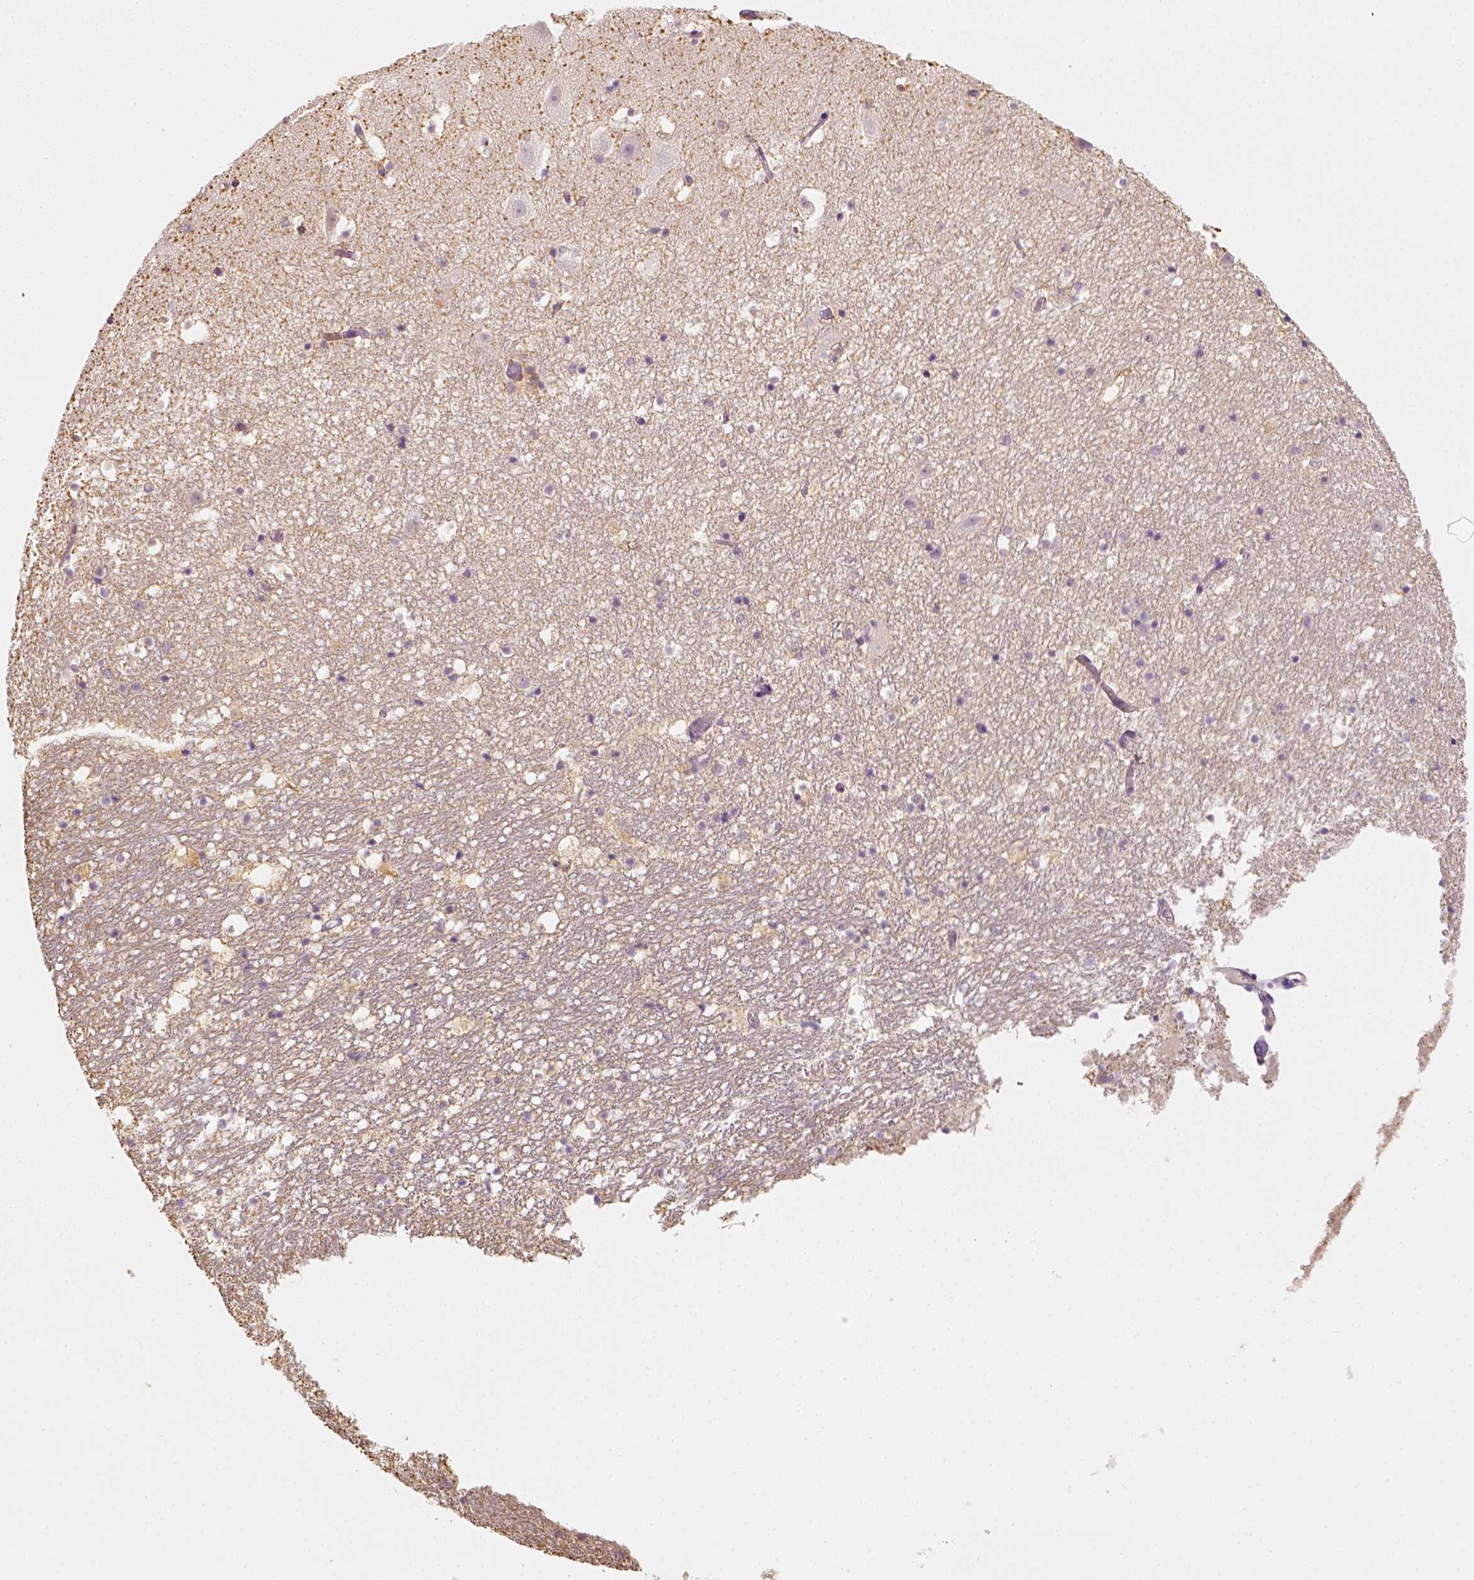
{"staining": {"intensity": "moderate", "quantity": "<25%", "location": "cytoplasmic/membranous"}, "tissue": "hippocampus", "cell_type": "Glial cells", "image_type": "normal", "snomed": [{"axis": "morphology", "description": "Normal tissue, NOS"}, {"axis": "topography", "description": "Hippocampus"}], "caption": "The immunohistochemical stain shows moderate cytoplasmic/membranous staining in glial cells of benign hippocampus.", "gene": "EPHB1", "patient": {"sex": "male", "age": 26}}